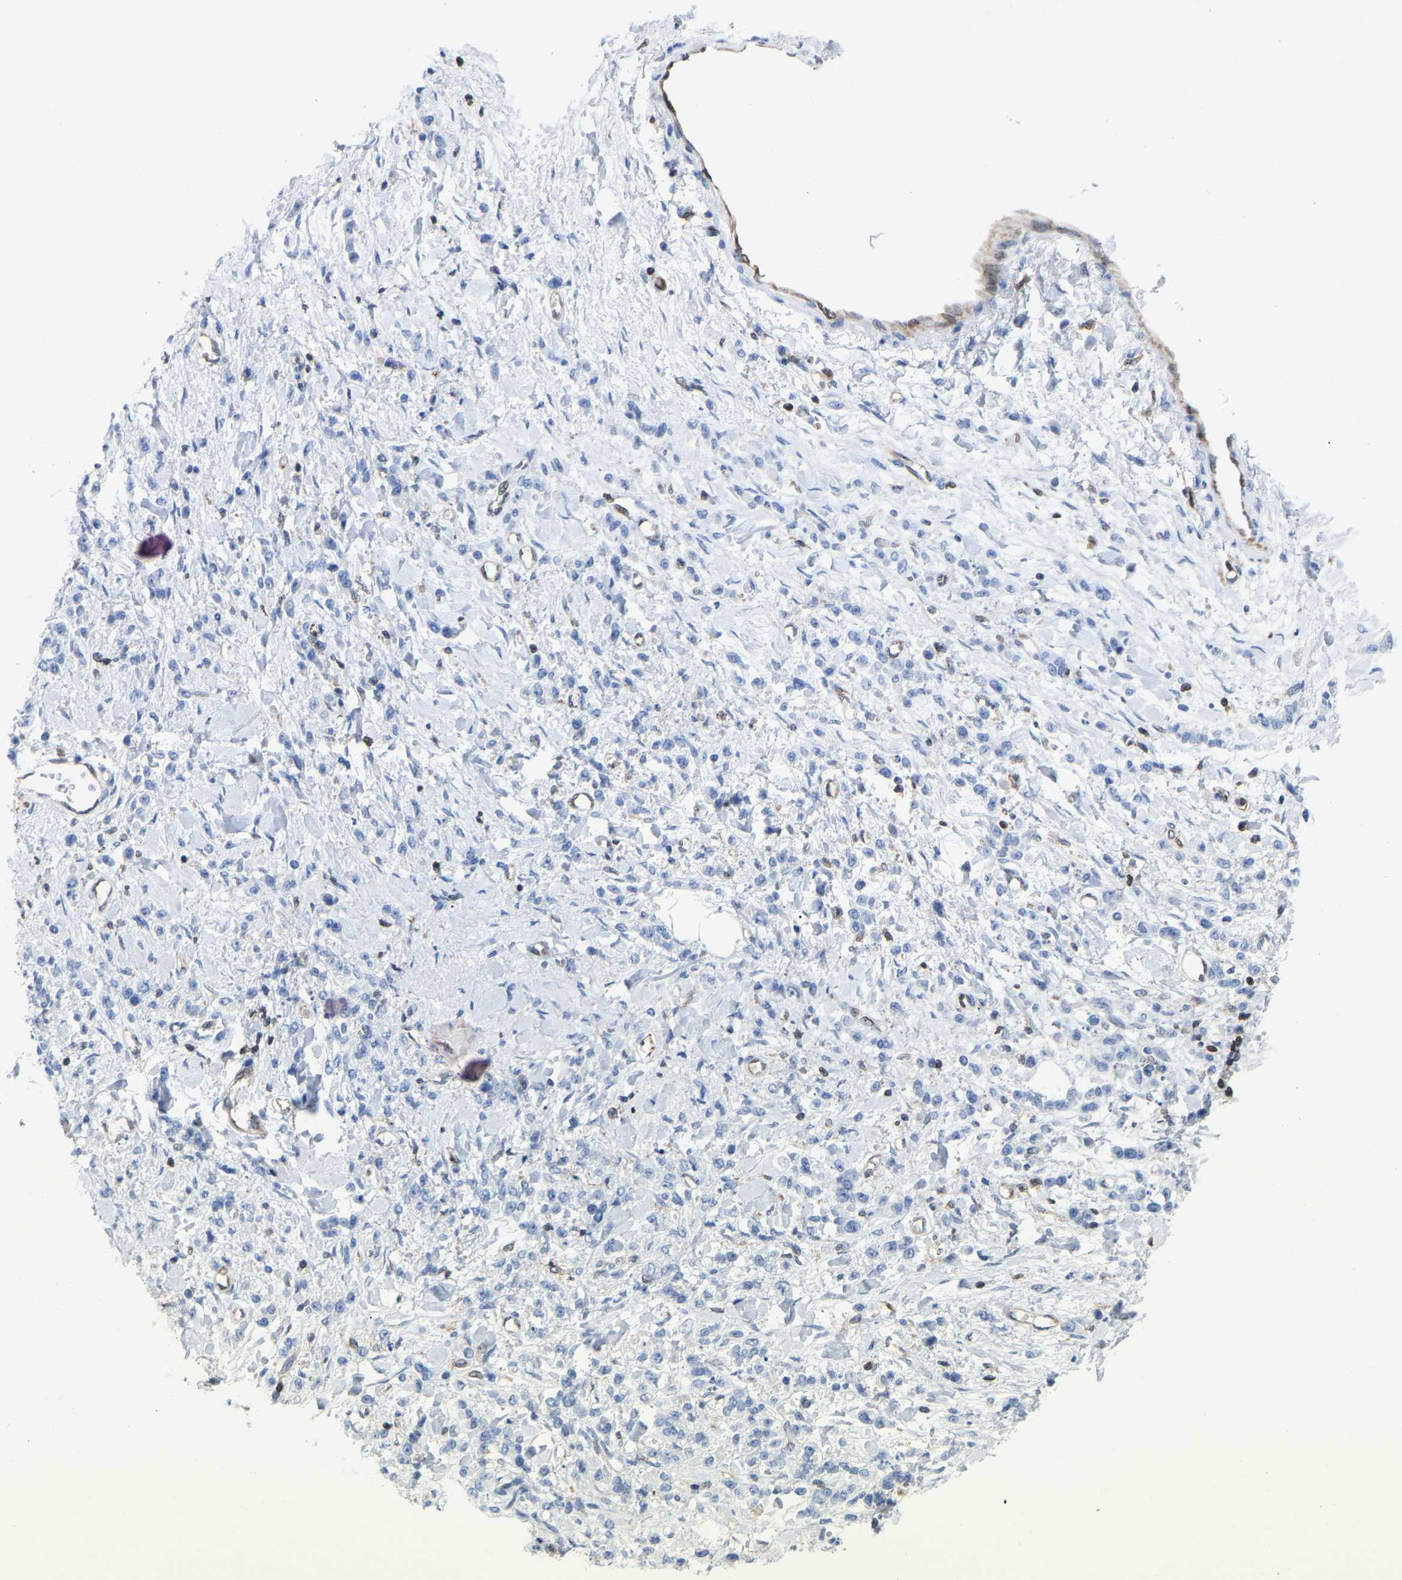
{"staining": {"intensity": "negative", "quantity": "none", "location": "none"}, "tissue": "stomach cancer", "cell_type": "Tumor cells", "image_type": "cancer", "snomed": [{"axis": "morphology", "description": "Normal tissue, NOS"}, {"axis": "morphology", "description": "Adenocarcinoma, NOS"}, {"axis": "topography", "description": "Stomach"}], "caption": "The immunohistochemistry photomicrograph has no significant staining in tumor cells of stomach adenocarcinoma tissue.", "gene": "GIMAP4", "patient": {"sex": "male", "age": 82}}